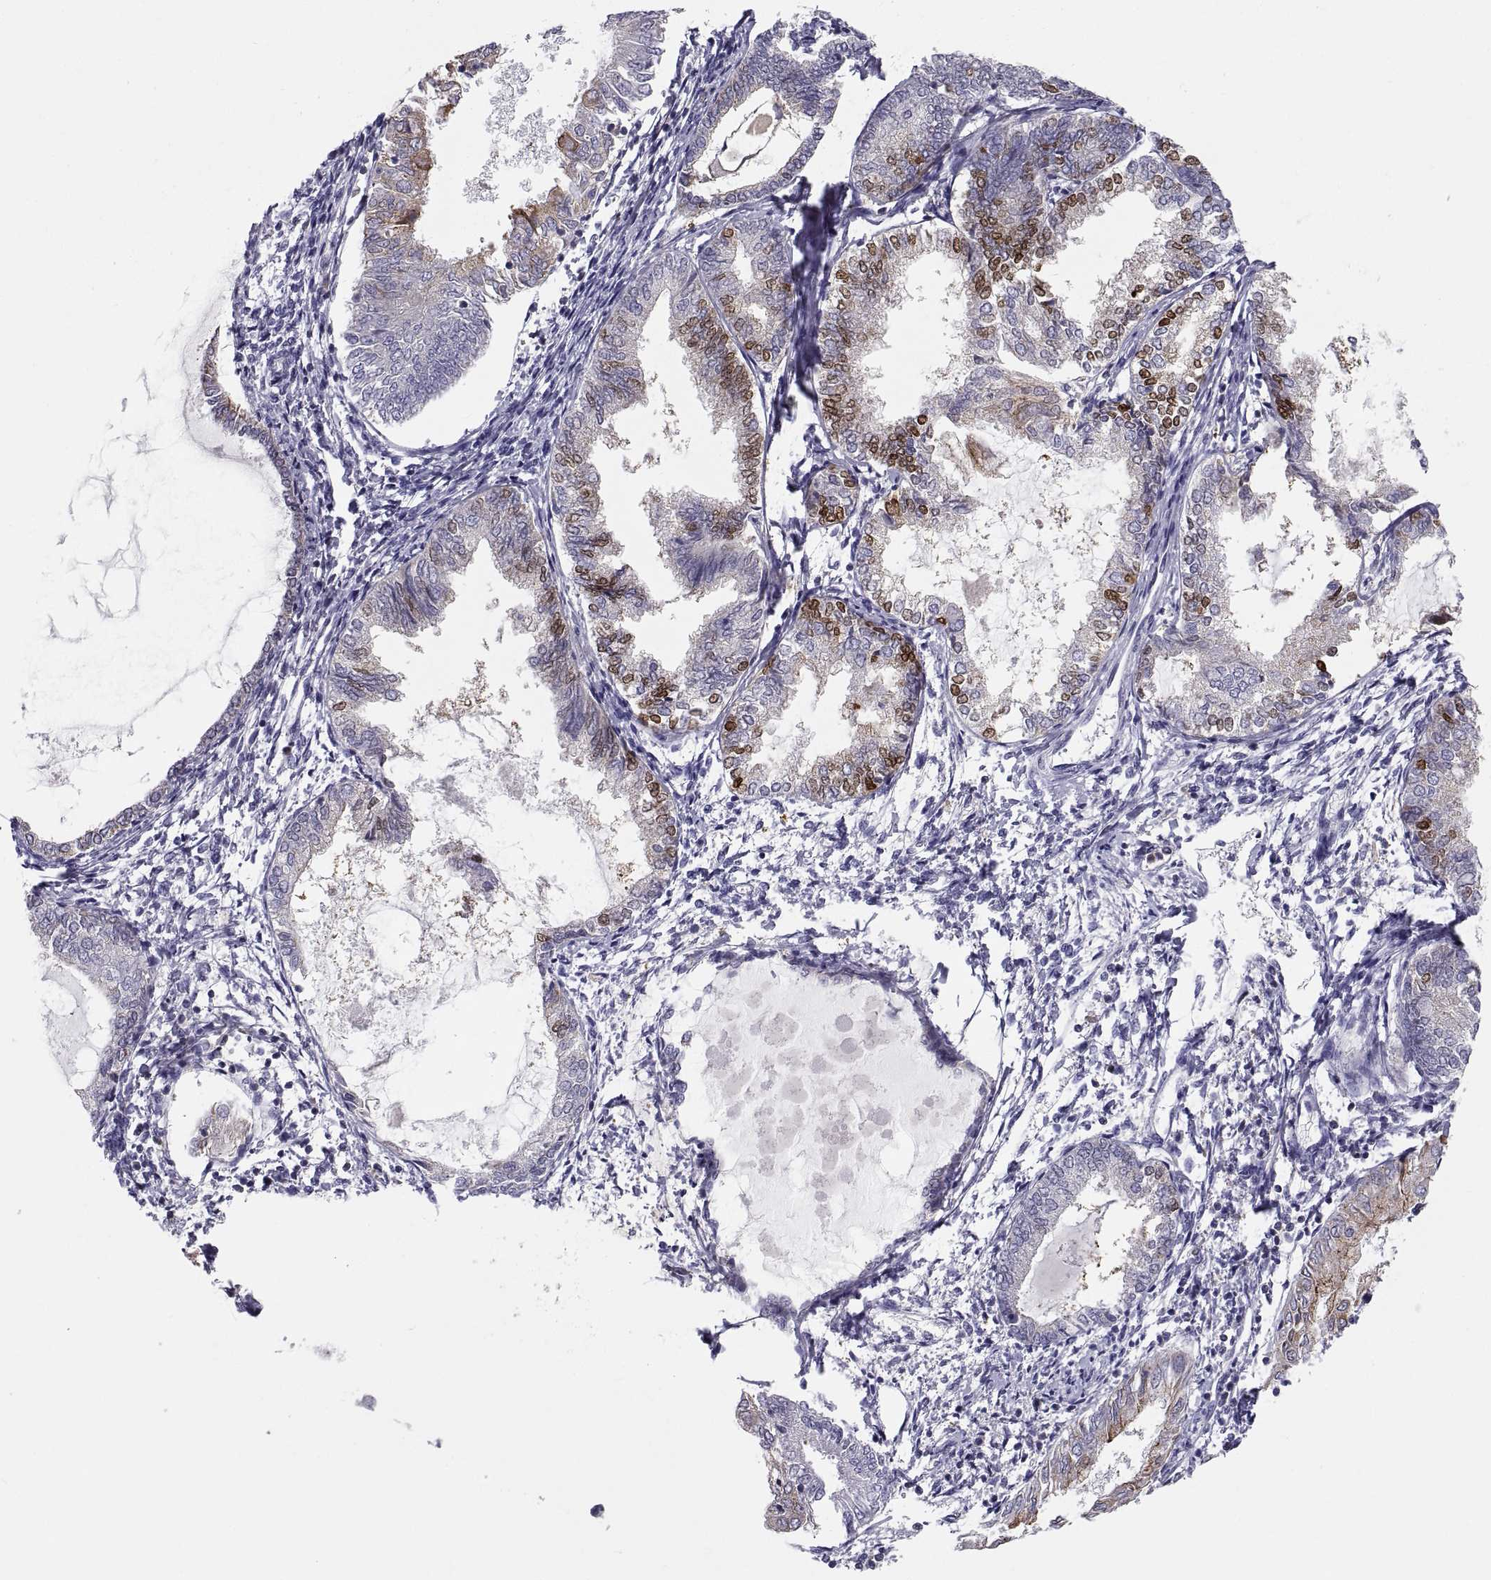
{"staining": {"intensity": "strong", "quantity": "<25%", "location": "cytoplasmic/membranous,nuclear"}, "tissue": "endometrial cancer", "cell_type": "Tumor cells", "image_type": "cancer", "snomed": [{"axis": "morphology", "description": "Adenocarcinoma, NOS"}, {"axis": "topography", "description": "Endometrium"}], "caption": "Human adenocarcinoma (endometrial) stained with a protein marker reveals strong staining in tumor cells.", "gene": "ERO1A", "patient": {"sex": "female", "age": 68}}